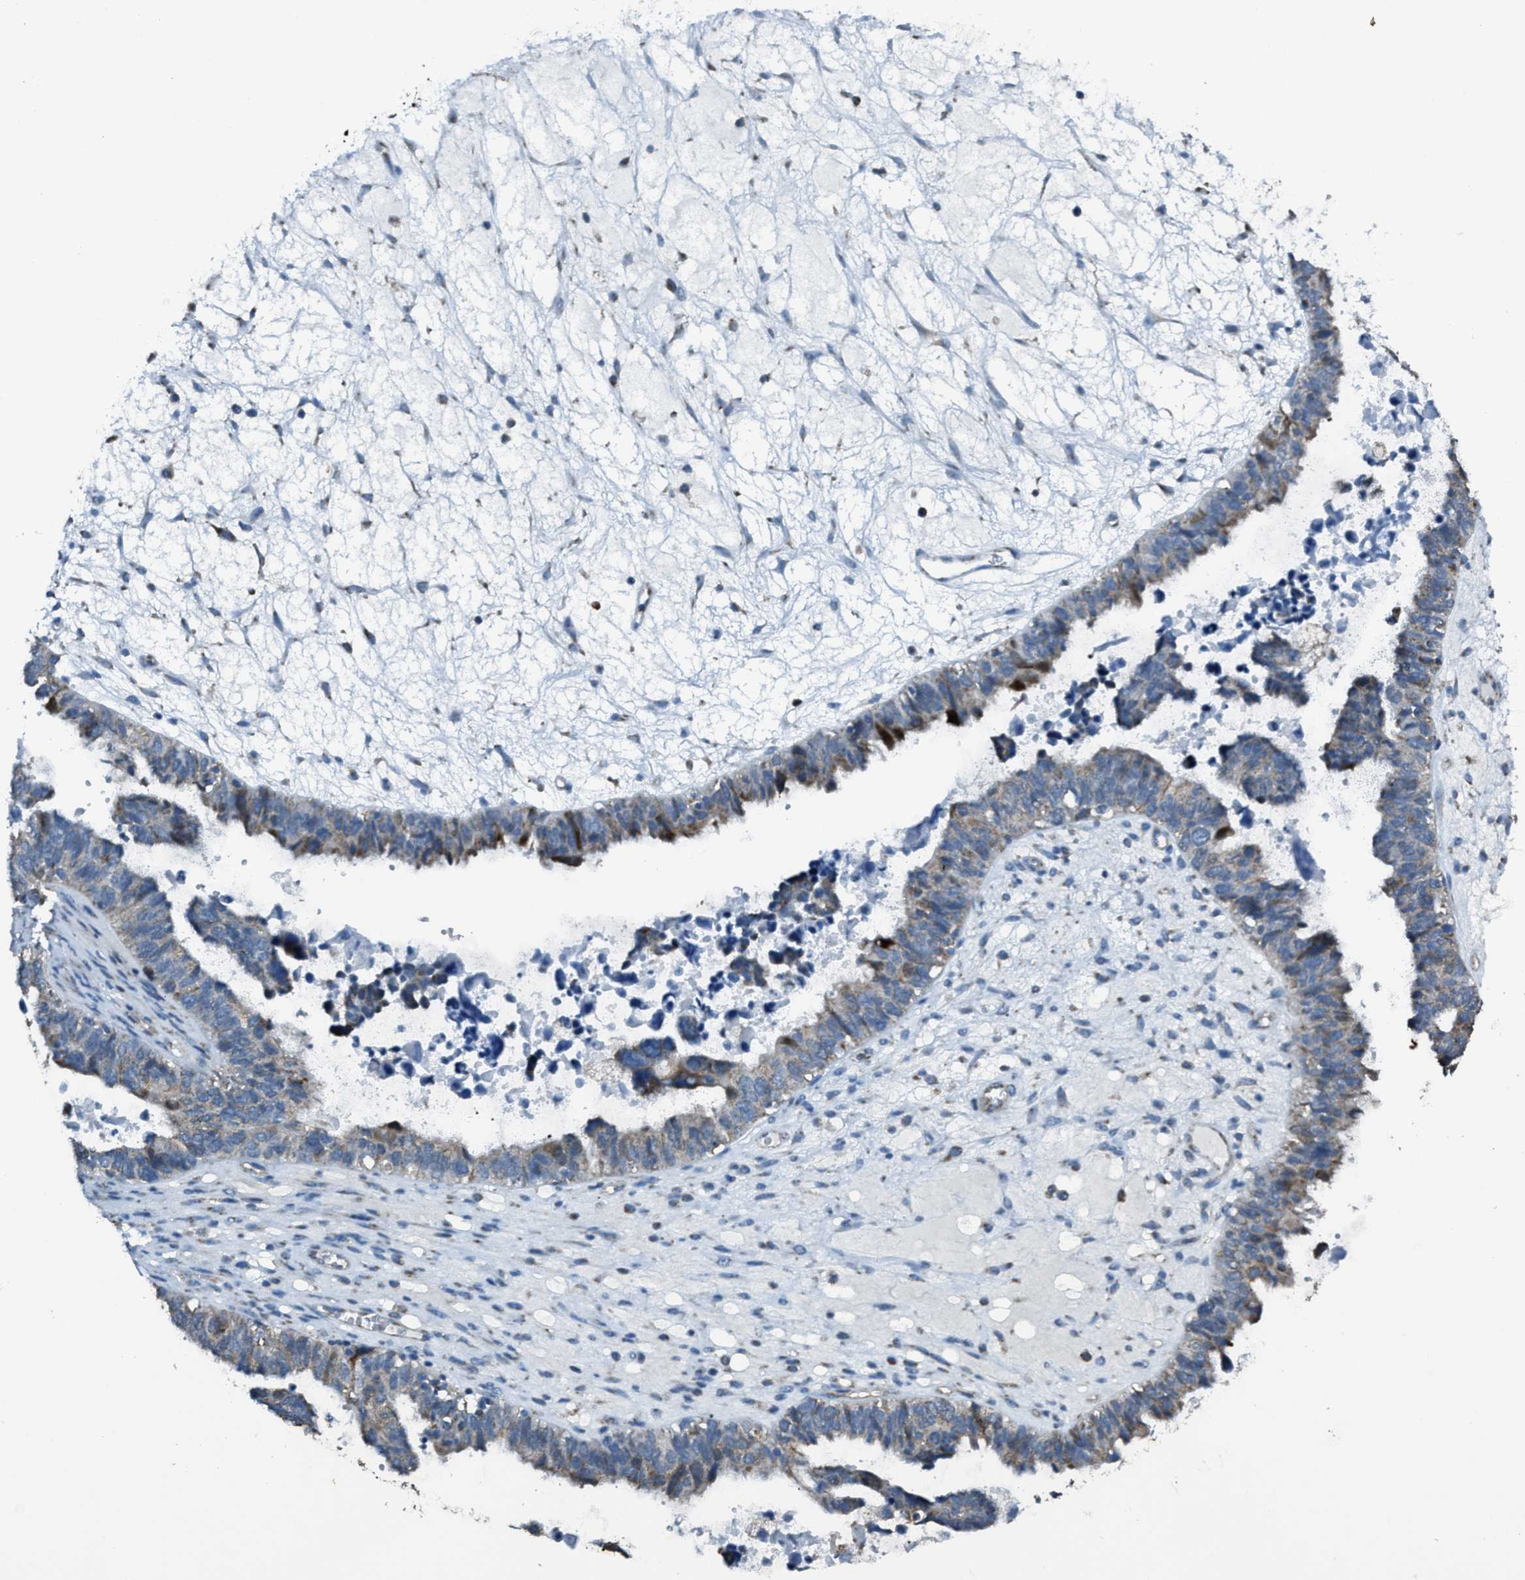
{"staining": {"intensity": "weak", "quantity": ">75%", "location": "cytoplasmic/membranous"}, "tissue": "ovarian cancer", "cell_type": "Tumor cells", "image_type": "cancer", "snomed": [{"axis": "morphology", "description": "Cystadenocarcinoma, serous, NOS"}, {"axis": "topography", "description": "Ovary"}], "caption": "A photomicrograph of ovarian cancer stained for a protein shows weak cytoplasmic/membranous brown staining in tumor cells.", "gene": "SLC25A11", "patient": {"sex": "female", "age": 79}}